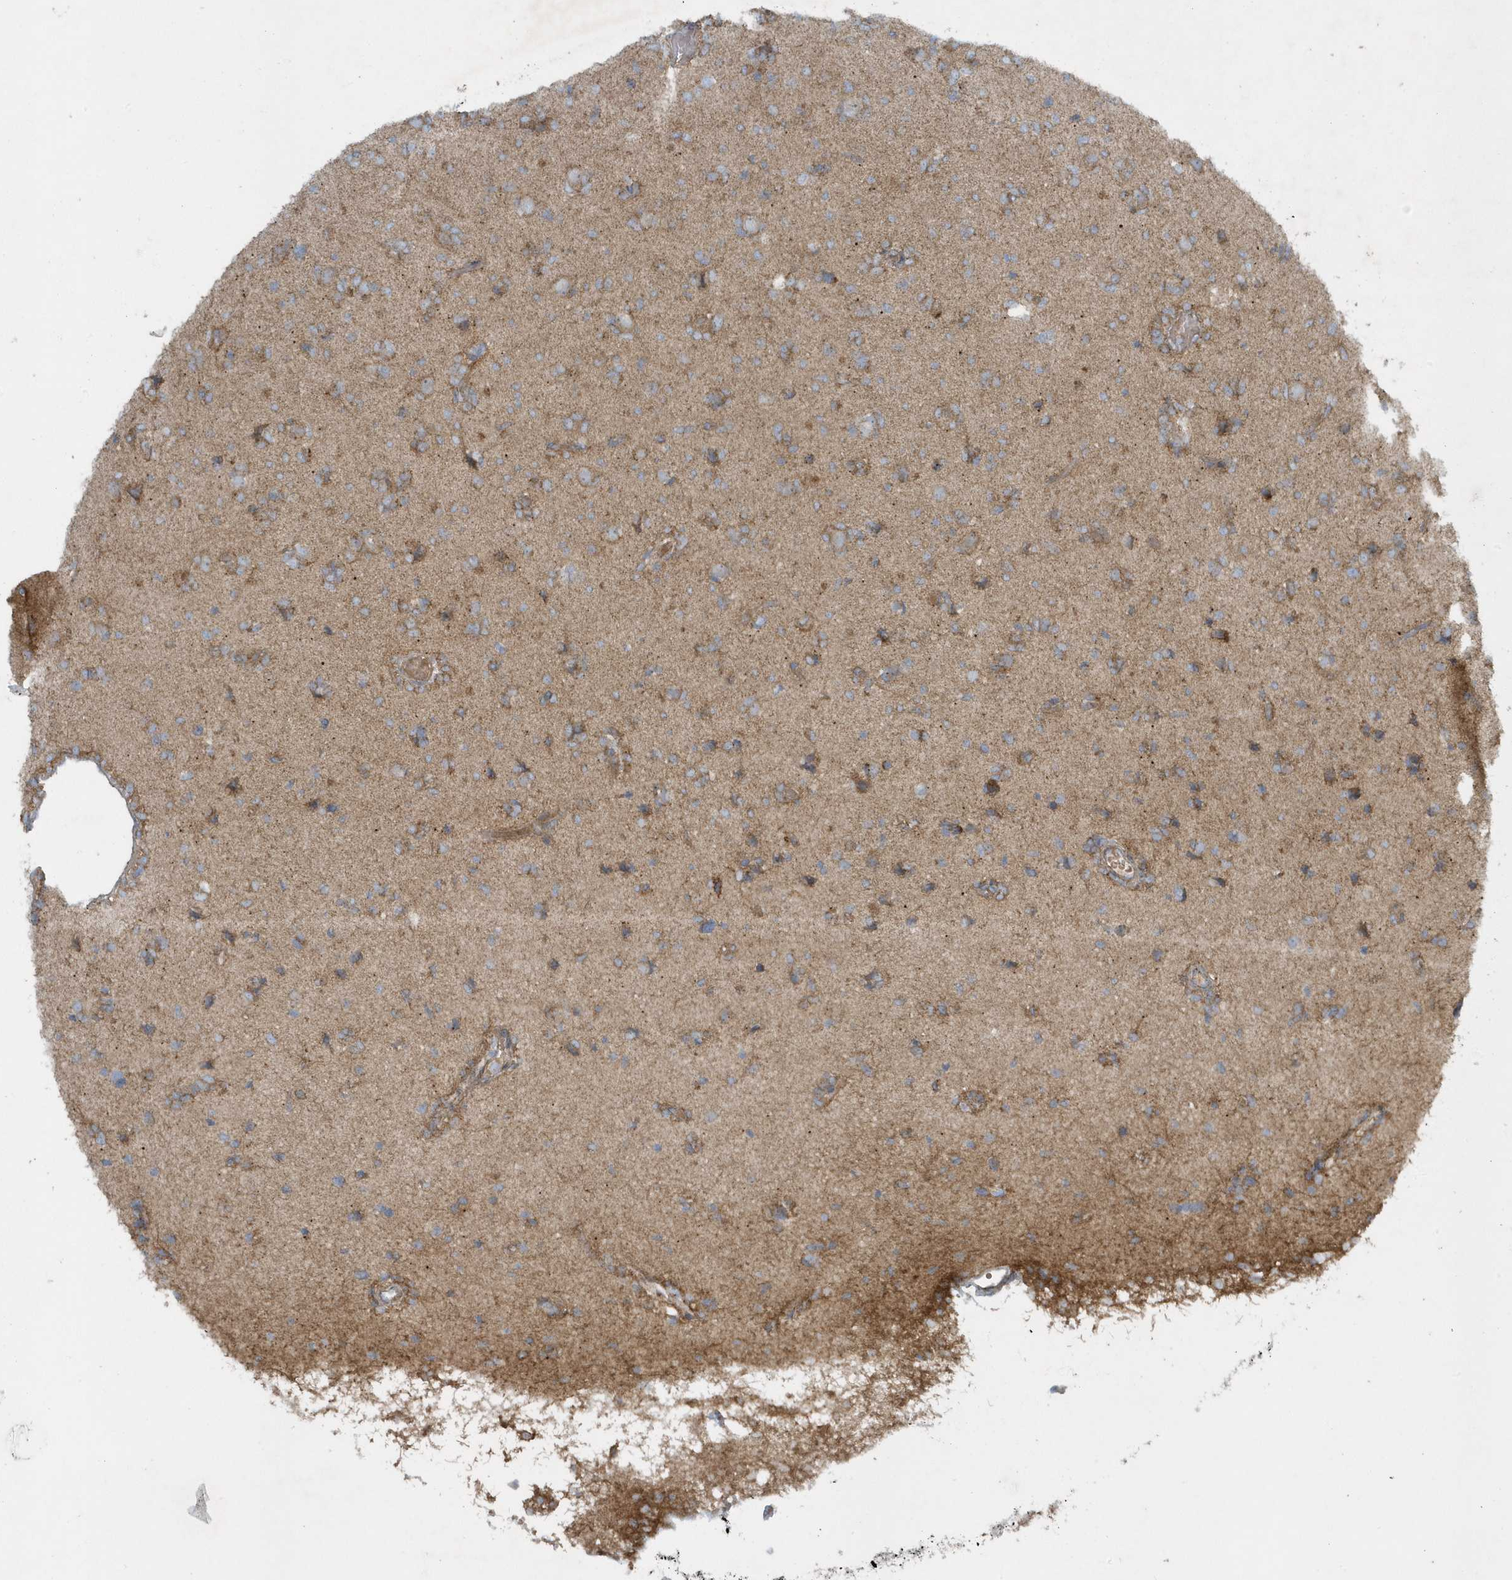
{"staining": {"intensity": "moderate", "quantity": "25%-75%", "location": "cytoplasmic/membranous"}, "tissue": "glioma", "cell_type": "Tumor cells", "image_type": "cancer", "snomed": [{"axis": "morphology", "description": "Glioma, malignant, High grade"}, {"axis": "topography", "description": "Brain"}], "caption": "A medium amount of moderate cytoplasmic/membranous expression is seen in approximately 25%-75% of tumor cells in malignant high-grade glioma tissue.", "gene": "SLC38A2", "patient": {"sex": "female", "age": 59}}